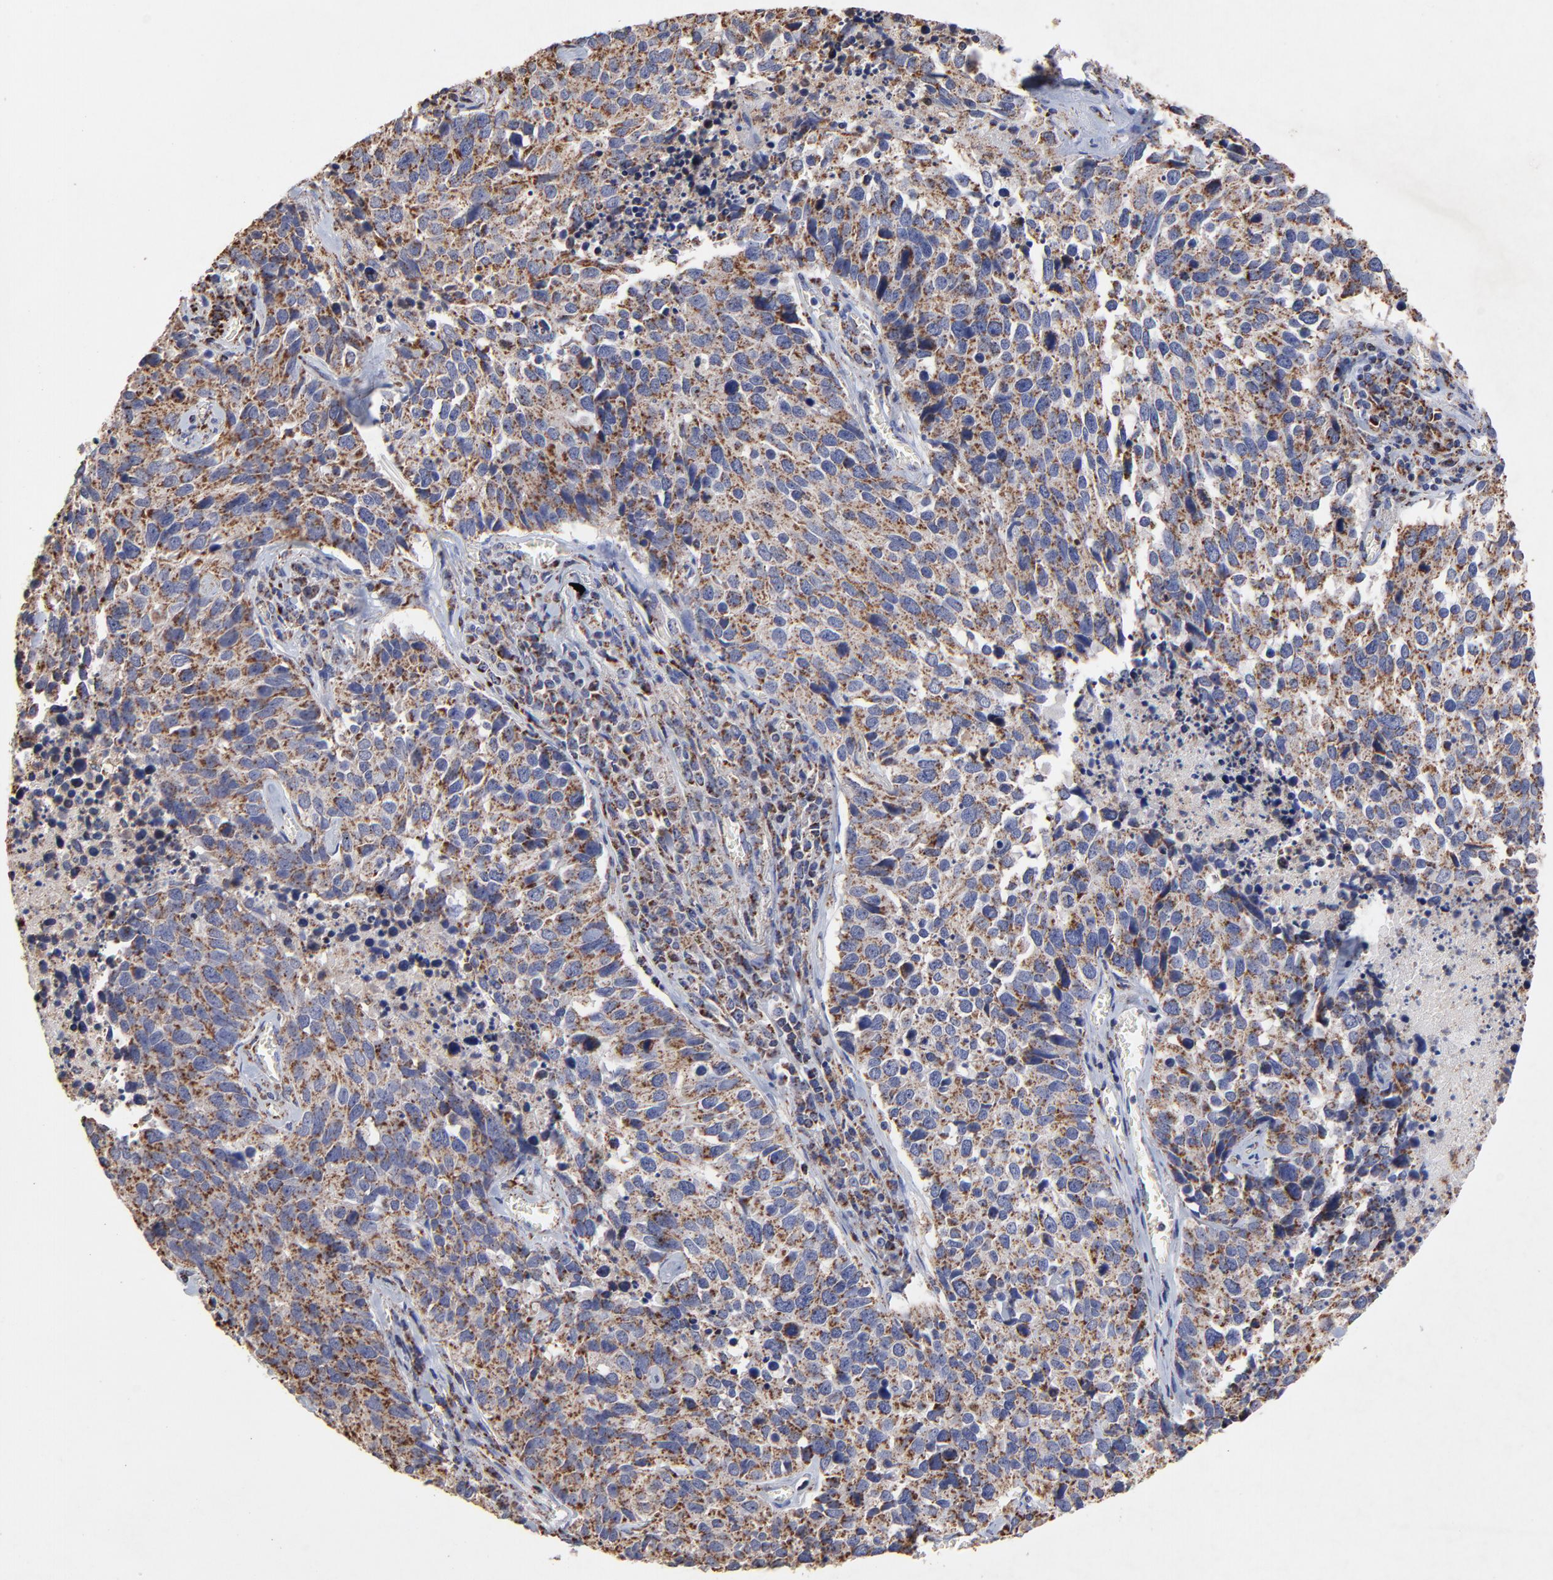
{"staining": {"intensity": "moderate", "quantity": ">75%", "location": "cytoplasmic/membranous"}, "tissue": "lung cancer", "cell_type": "Tumor cells", "image_type": "cancer", "snomed": [{"axis": "morphology", "description": "Neoplasm, malignant, NOS"}, {"axis": "topography", "description": "Lung"}], "caption": "DAB (3,3'-diaminobenzidine) immunohistochemical staining of lung cancer reveals moderate cytoplasmic/membranous protein staining in approximately >75% of tumor cells. Ihc stains the protein of interest in brown and the nuclei are stained blue.", "gene": "SSBP1", "patient": {"sex": "female", "age": 76}}